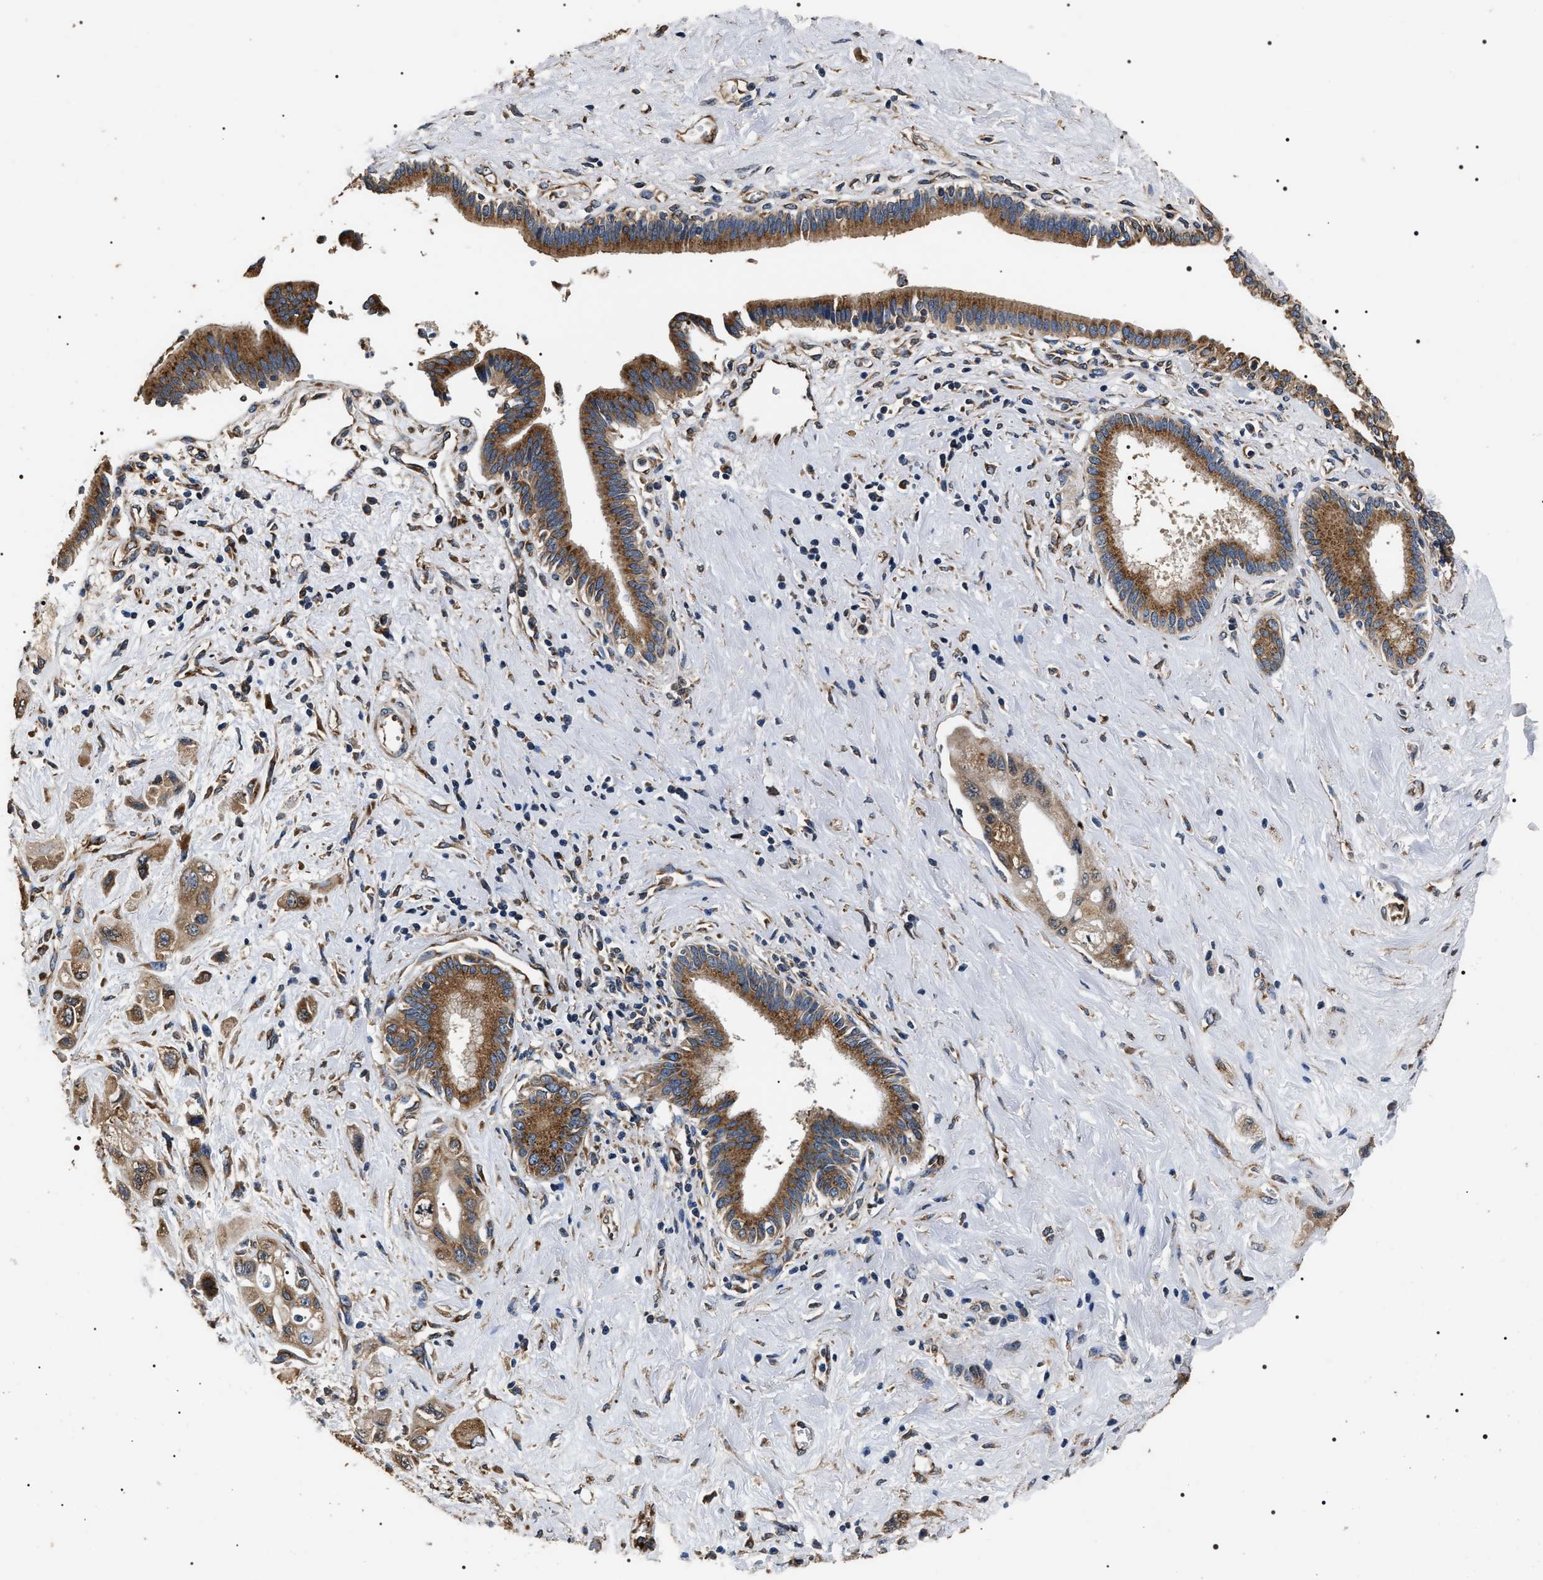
{"staining": {"intensity": "moderate", "quantity": ">75%", "location": "cytoplasmic/membranous"}, "tissue": "pancreatic cancer", "cell_type": "Tumor cells", "image_type": "cancer", "snomed": [{"axis": "morphology", "description": "Adenocarcinoma, NOS"}, {"axis": "topography", "description": "Pancreas"}], "caption": "This image displays immunohistochemistry (IHC) staining of adenocarcinoma (pancreatic), with medium moderate cytoplasmic/membranous staining in about >75% of tumor cells.", "gene": "KTN1", "patient": {"sex": "female", "age": 66}}